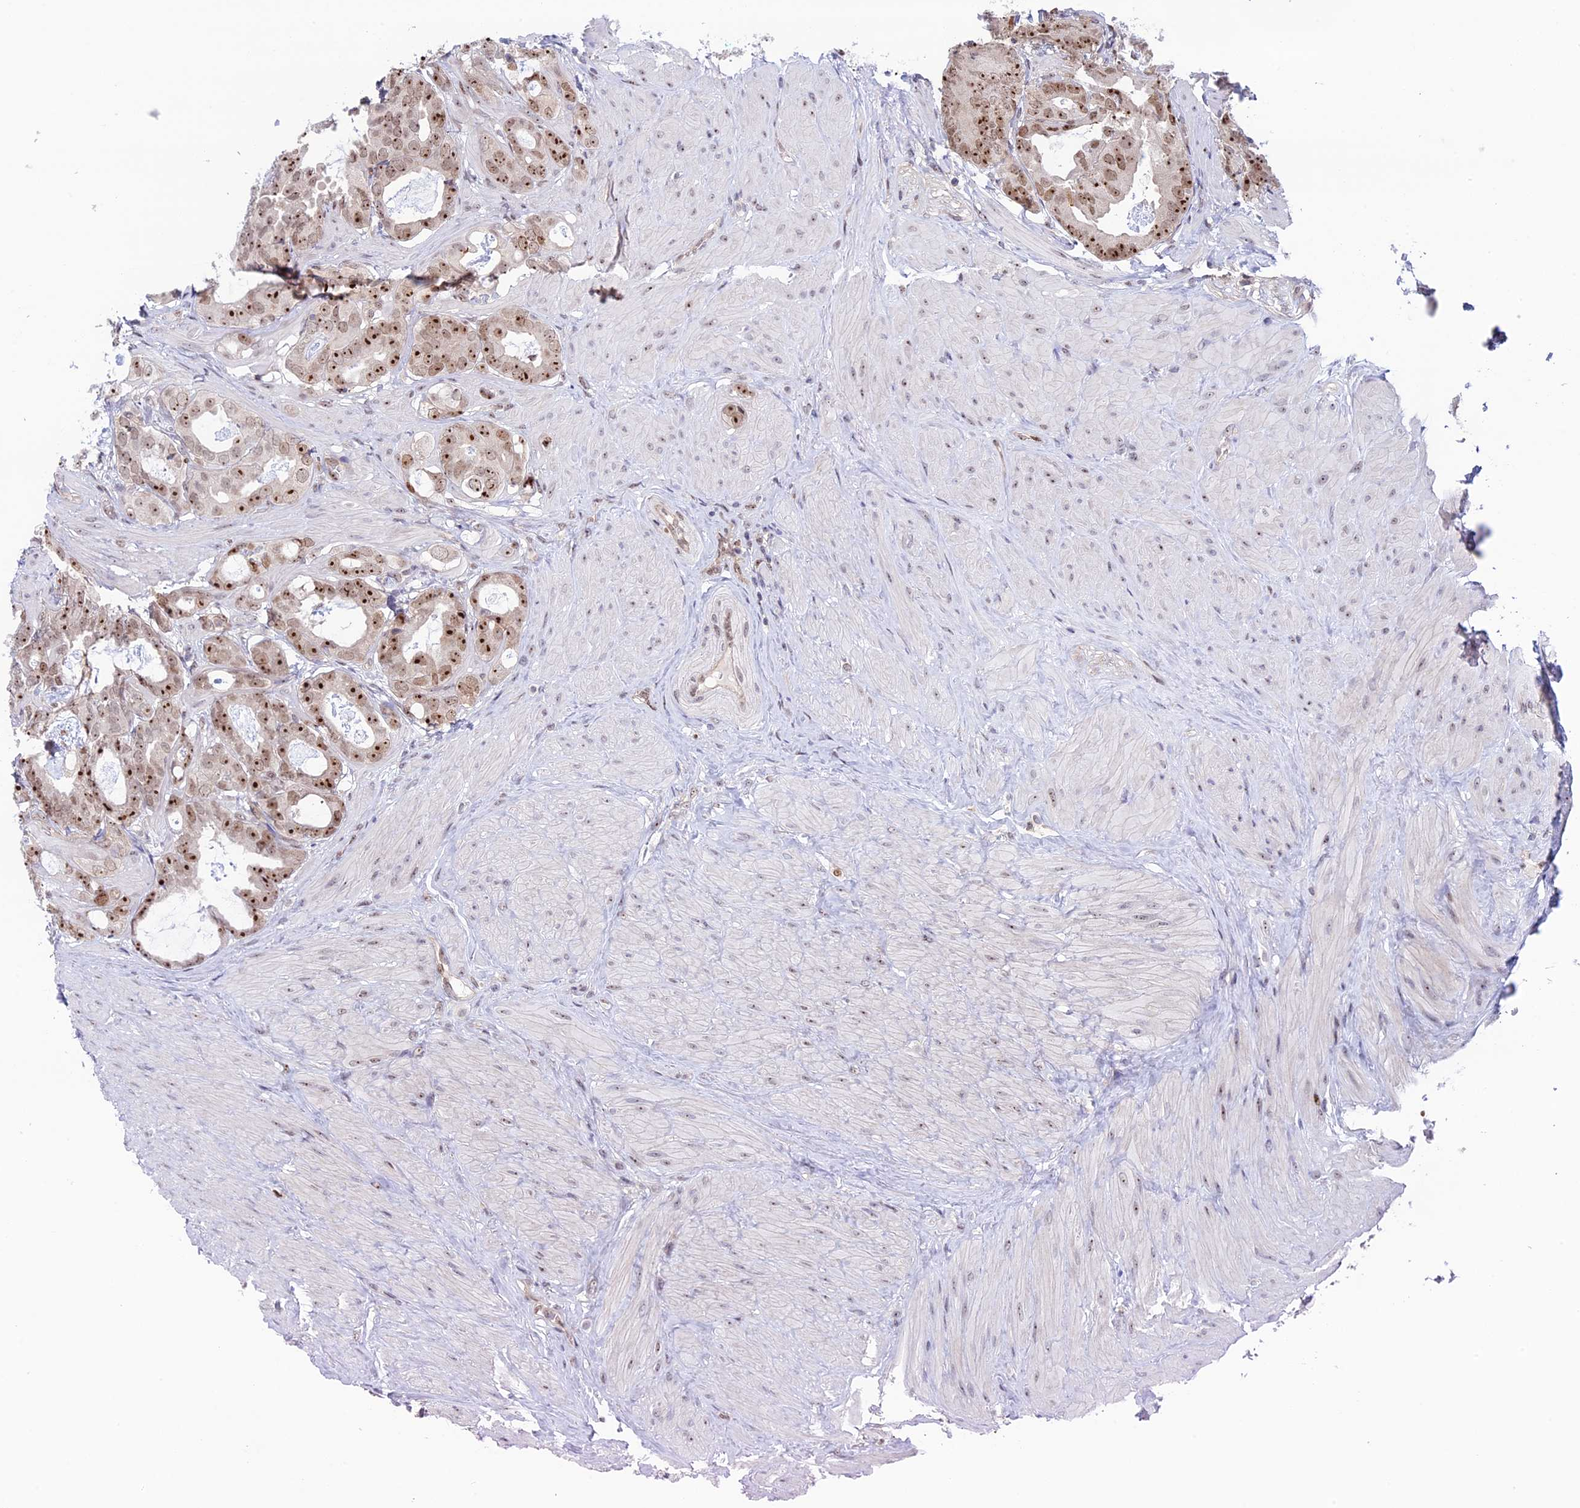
{"staining": {"intensity": "moderate", "quantity": ">75%", "location": "nuclear"}, "tissue": "prostate cancer", "cell_type": "Tumor cells", "image_type": "cancer", "snomed": [{"axis": "morphology", "description": "Adenocarcinoma, Low grade"}, {"axis": "topography", "description": "Prostate"}], "caption": "The immunohistochemical stain labels moderate nuclear positivity in tumor cells of low-grade adenocarcinoma (prostate) tissue. The staining was performed using DAB to visualize the protein expression in brown, while the nuclei were stained in blue with hematoxylin (Magnification: 20x).", "gene": "CCDC86", "patient": {"sex": "male", "age": 71}}